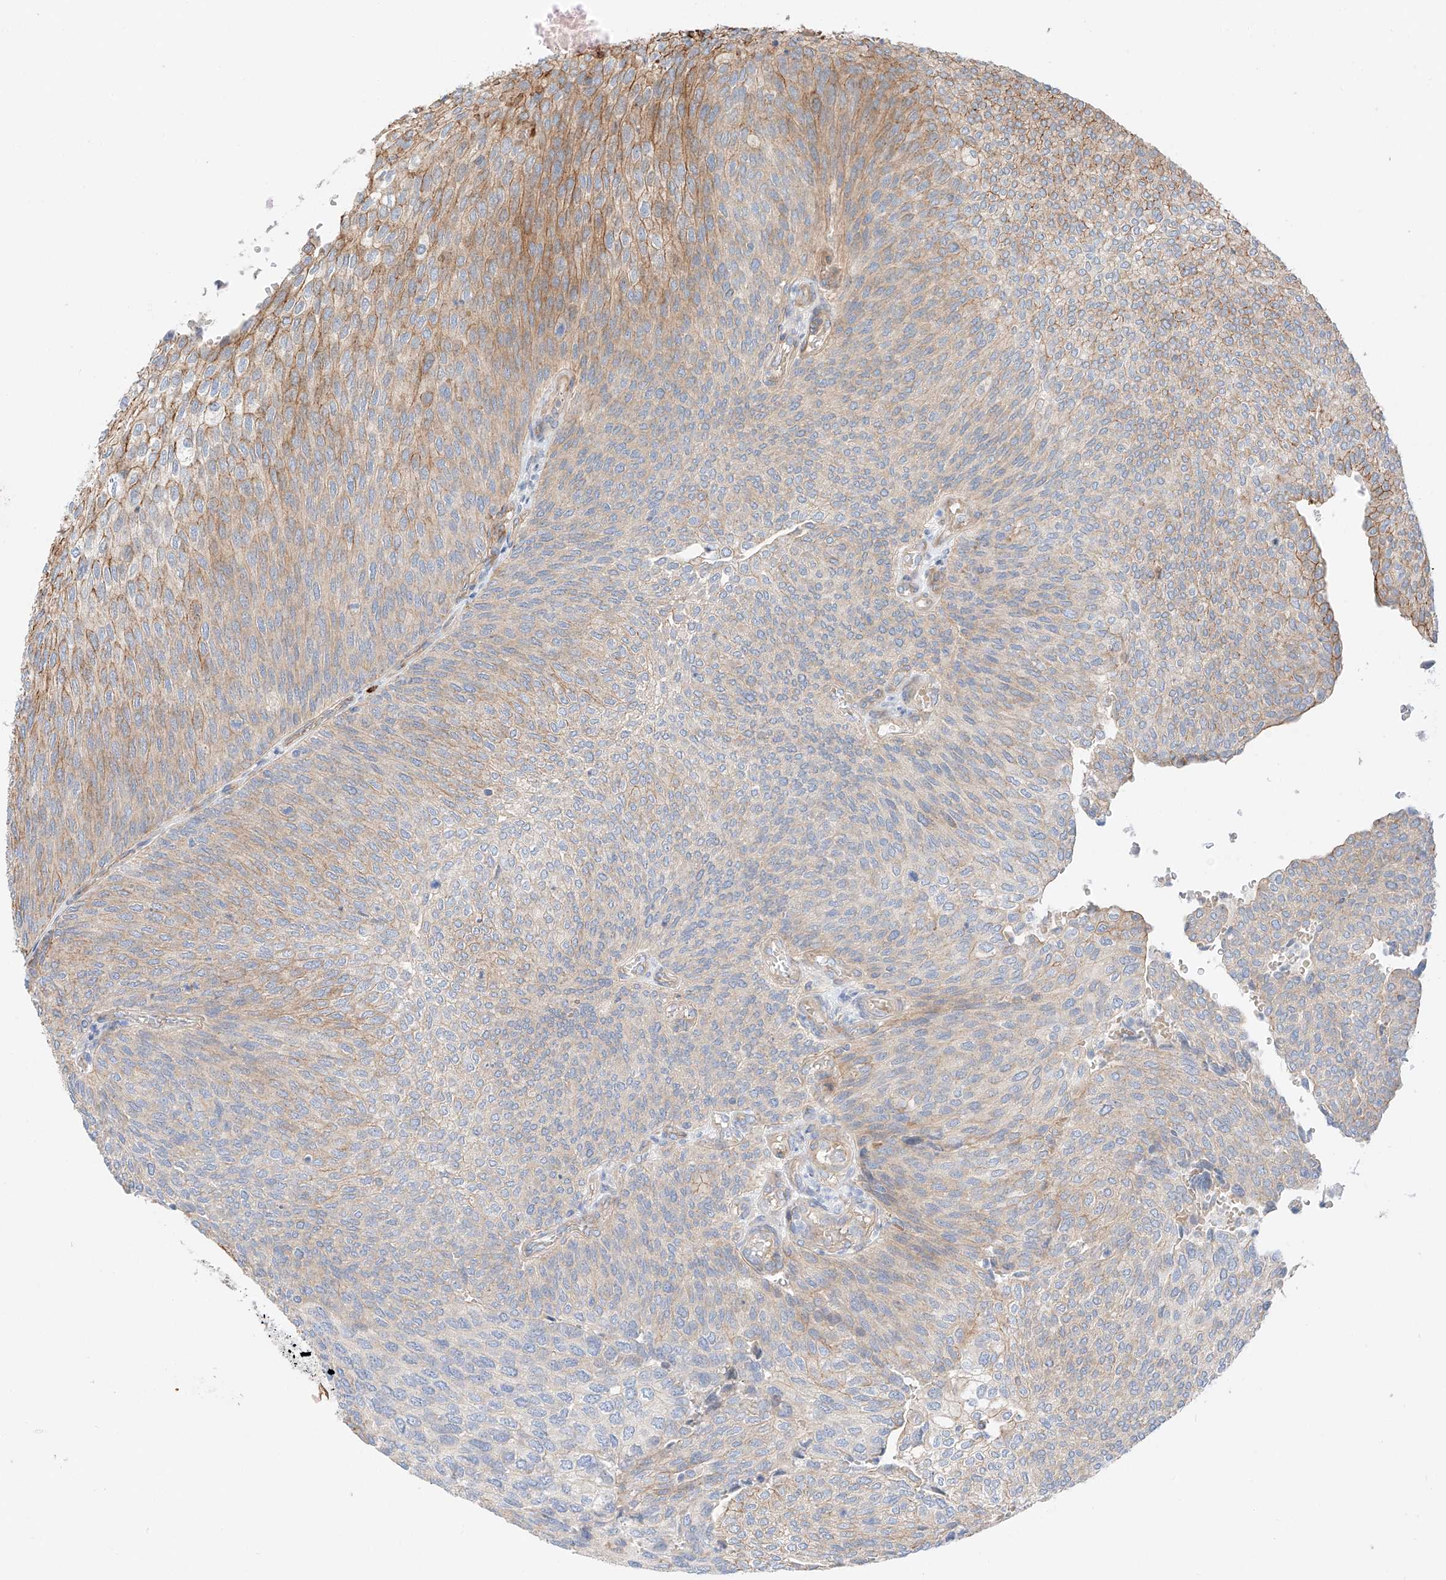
{"staining": {"intensity": "moderate", "quantity": "<25%", "location": "cytoplasmic/membranous"}, "tissue": "urothelial cancer", "cell_type": "Tumor cells", "image_type": "cancer", "snomed": [{"axis": "morphology", "description": "Urothelial carcinoma, Low grade"}, {"axis": "topography", "description": "Urinary bladder"}], "caption": "Protein expression analysis of human urothelial cancer reveals moderate cytoplasmic/membranous expression in approximately <25% of tumor cells.", "gene": "MINDY4", "patient": {"sex": "female", "age": 79}}